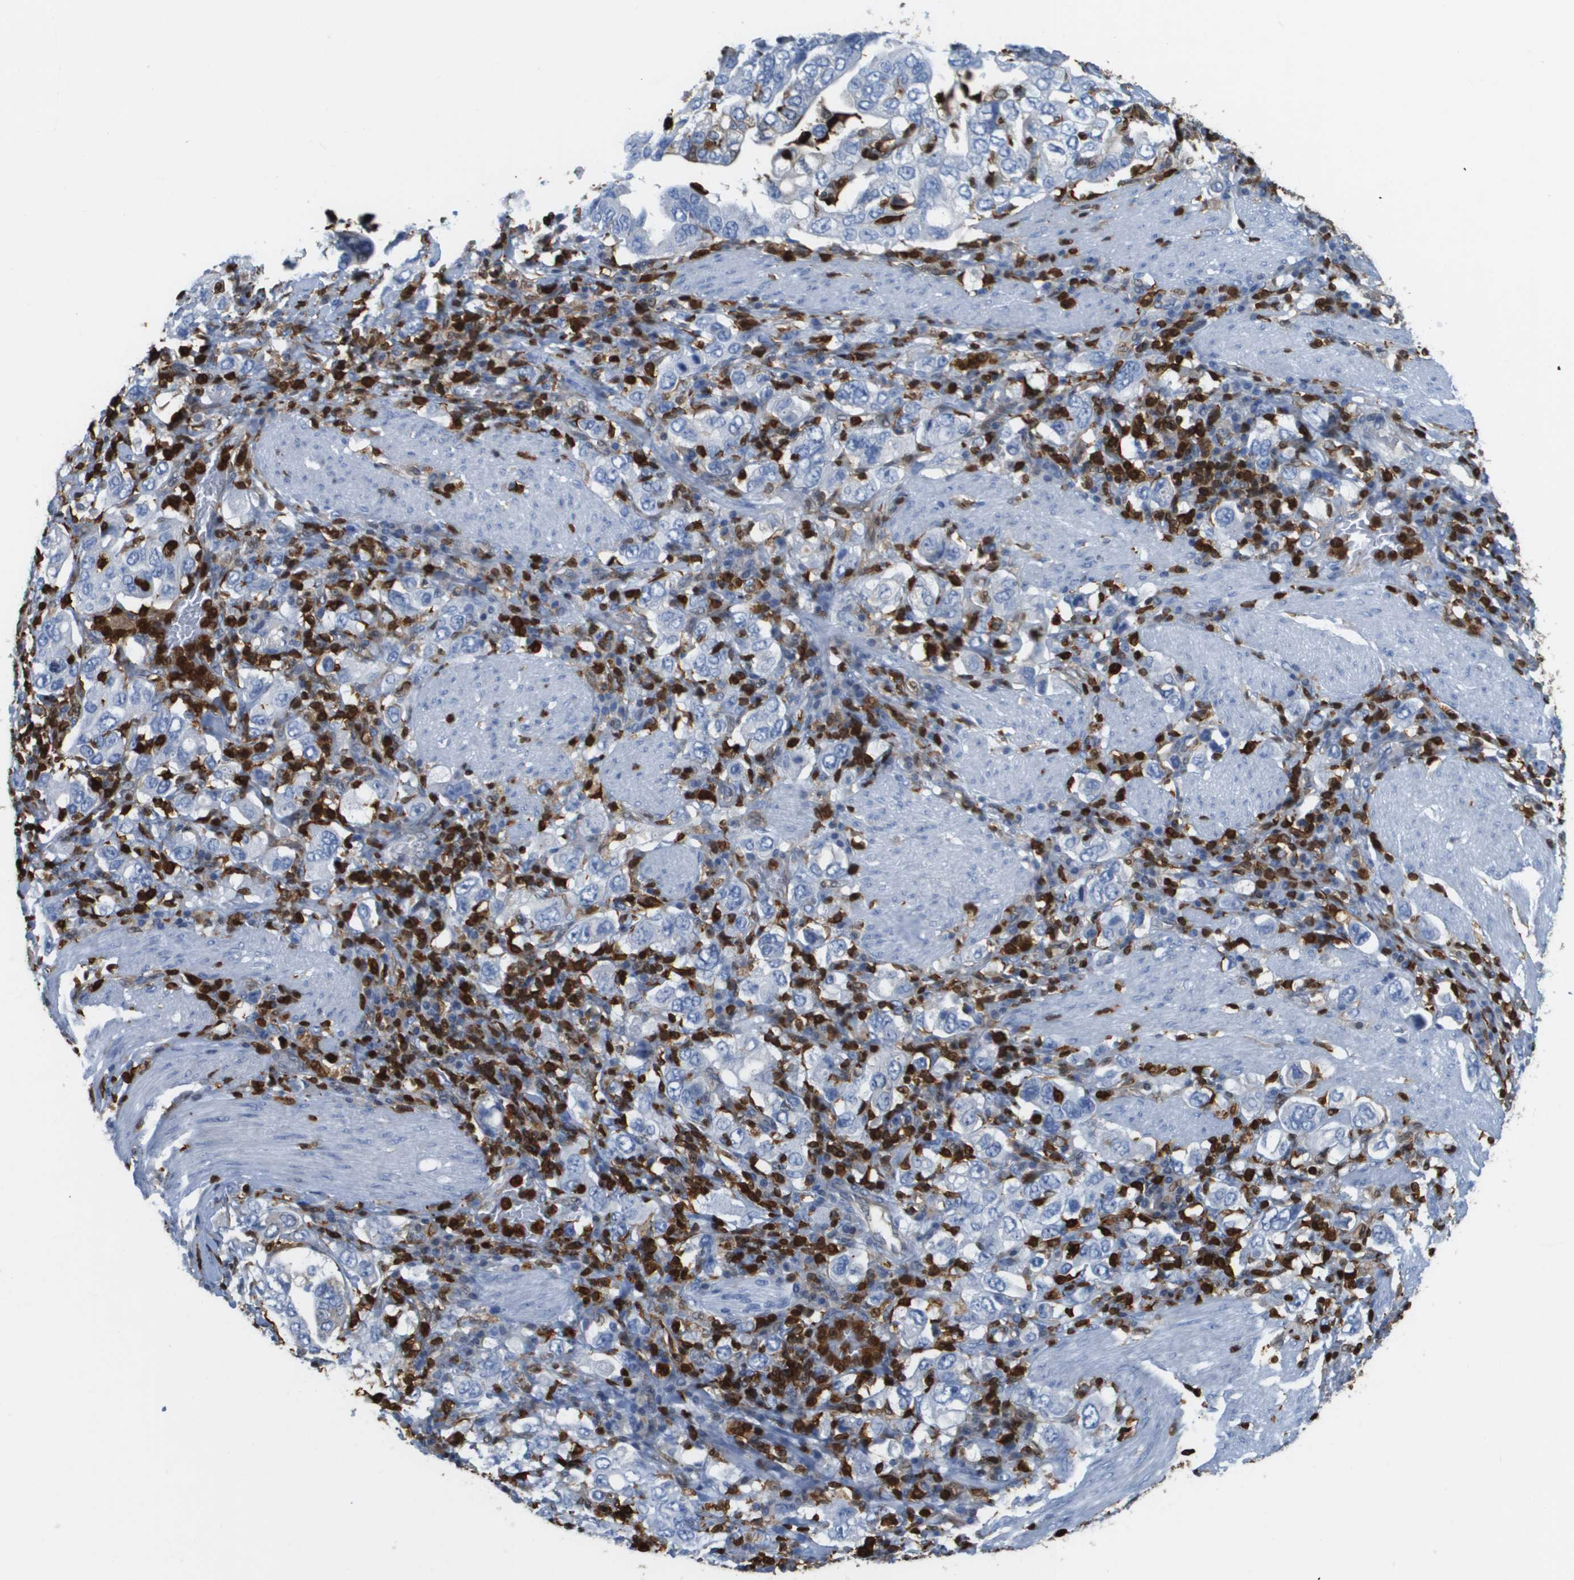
{"staining": {"intensity": "negative", "quantity": "none", "location": "none"}, "tissue": "stomach cancer", "cell_type": "Tumor cells", "image_type": "cancer", "snomed": [{"axis": "morphology", "description": "Adenocarcinoma, NOS"}, {"axis": "topography", "description": "Stomach, upper"}], "caption": "Human stomach cancer stained for a protein using immunohistochemistry shows no positivity in tumor cells.", "gene": "DOCK5", "patient": {"sex": "male", "age": 62}}